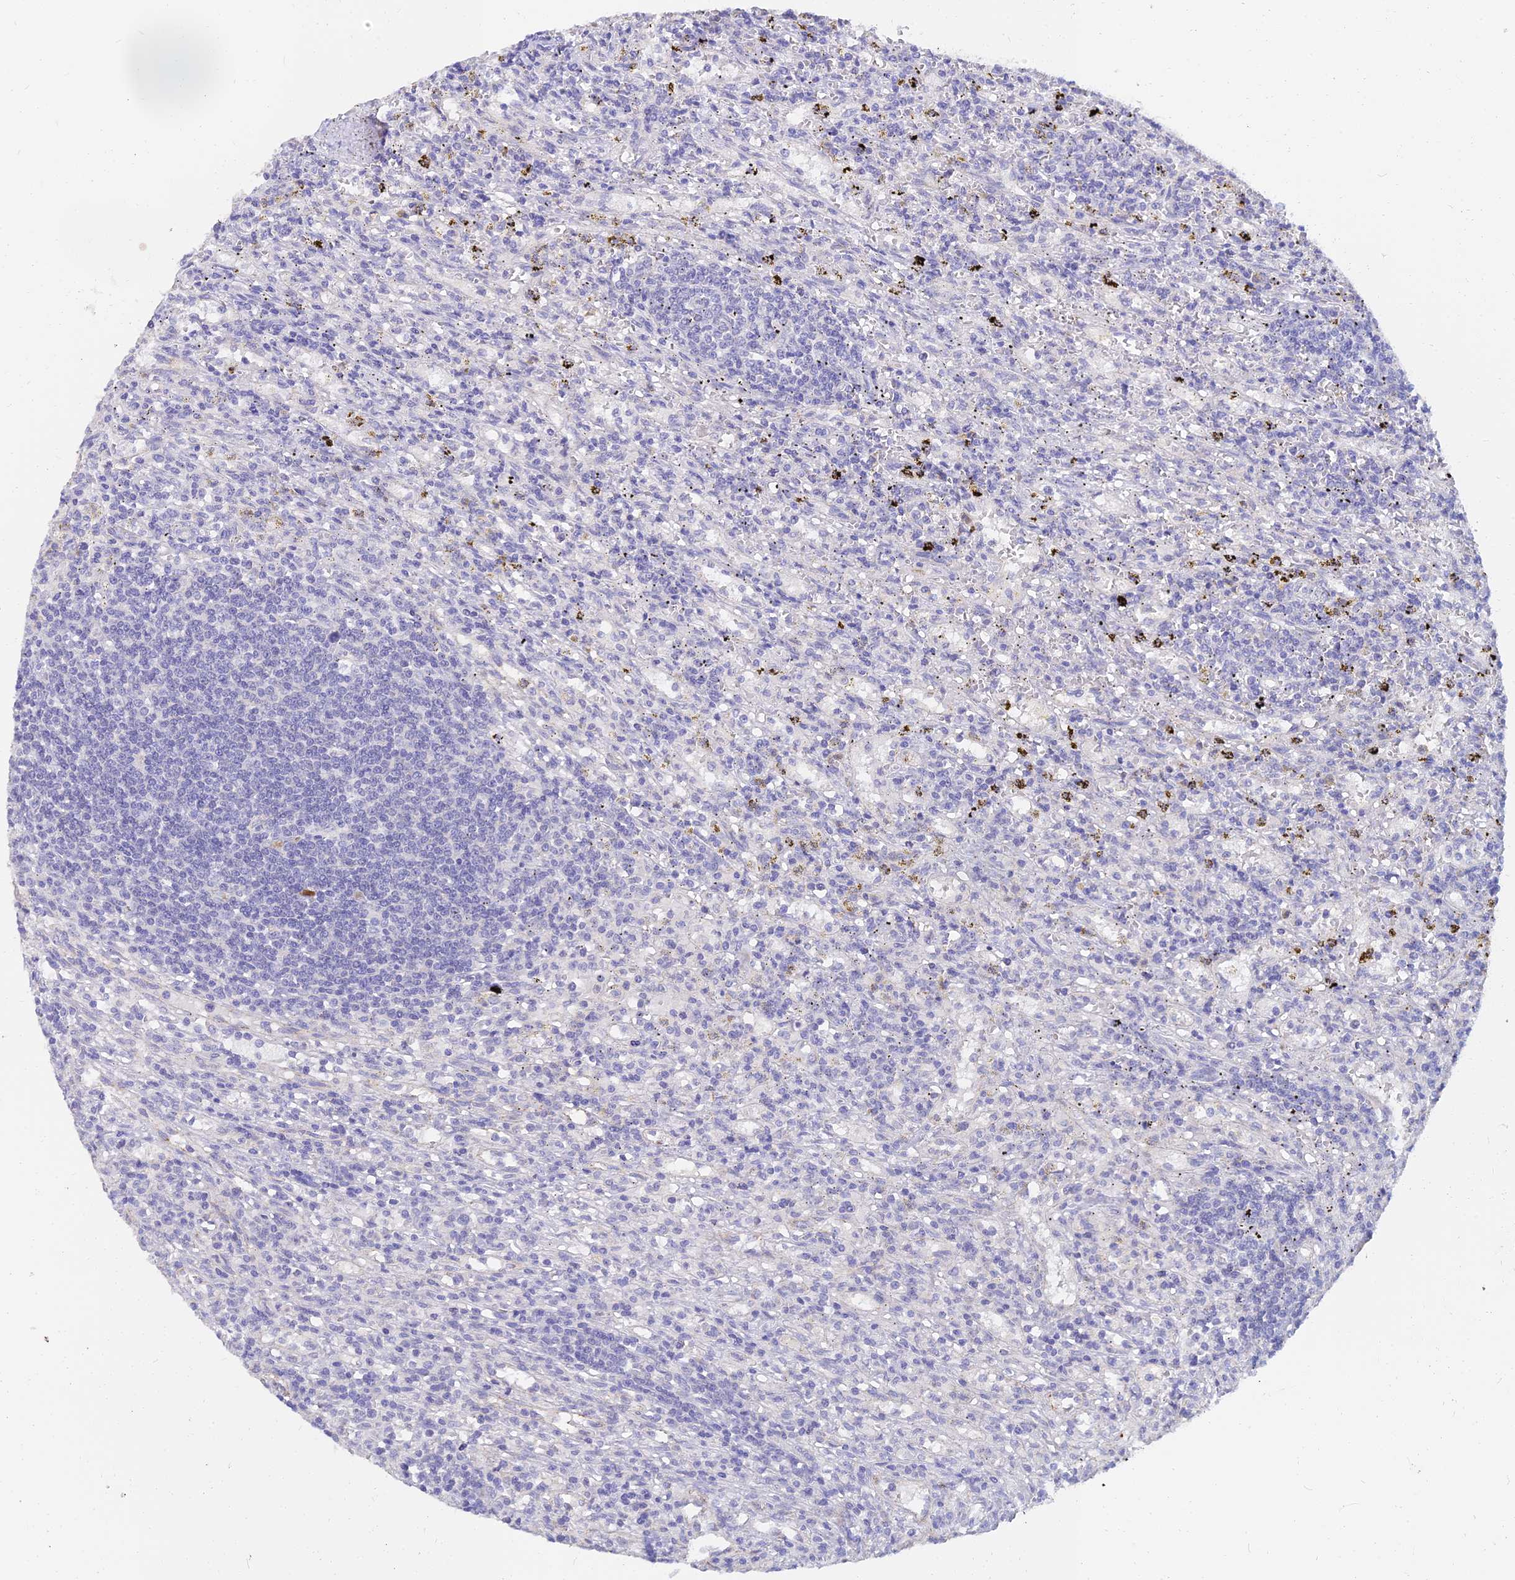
{"staining": {"intensity": "negative", "quantity": "none", "location": "none"}, "tissue": "lymphoma", "cell_type": "Tumor cells", "image_type": "cancer", "snomed": [{"axis": "morphology", "description": "Malignant lymphoma, non-Hodgkin's type, Low grade"}, {"axis": "topography", "description": "Spleen"}], "caption": "Photomicrograph shows no protein expression in tumor cells of lymphoma tissue. Nuclei are stained in blue.", "gene": "NPY", "patient": {"sex": "male", "age": 76}}